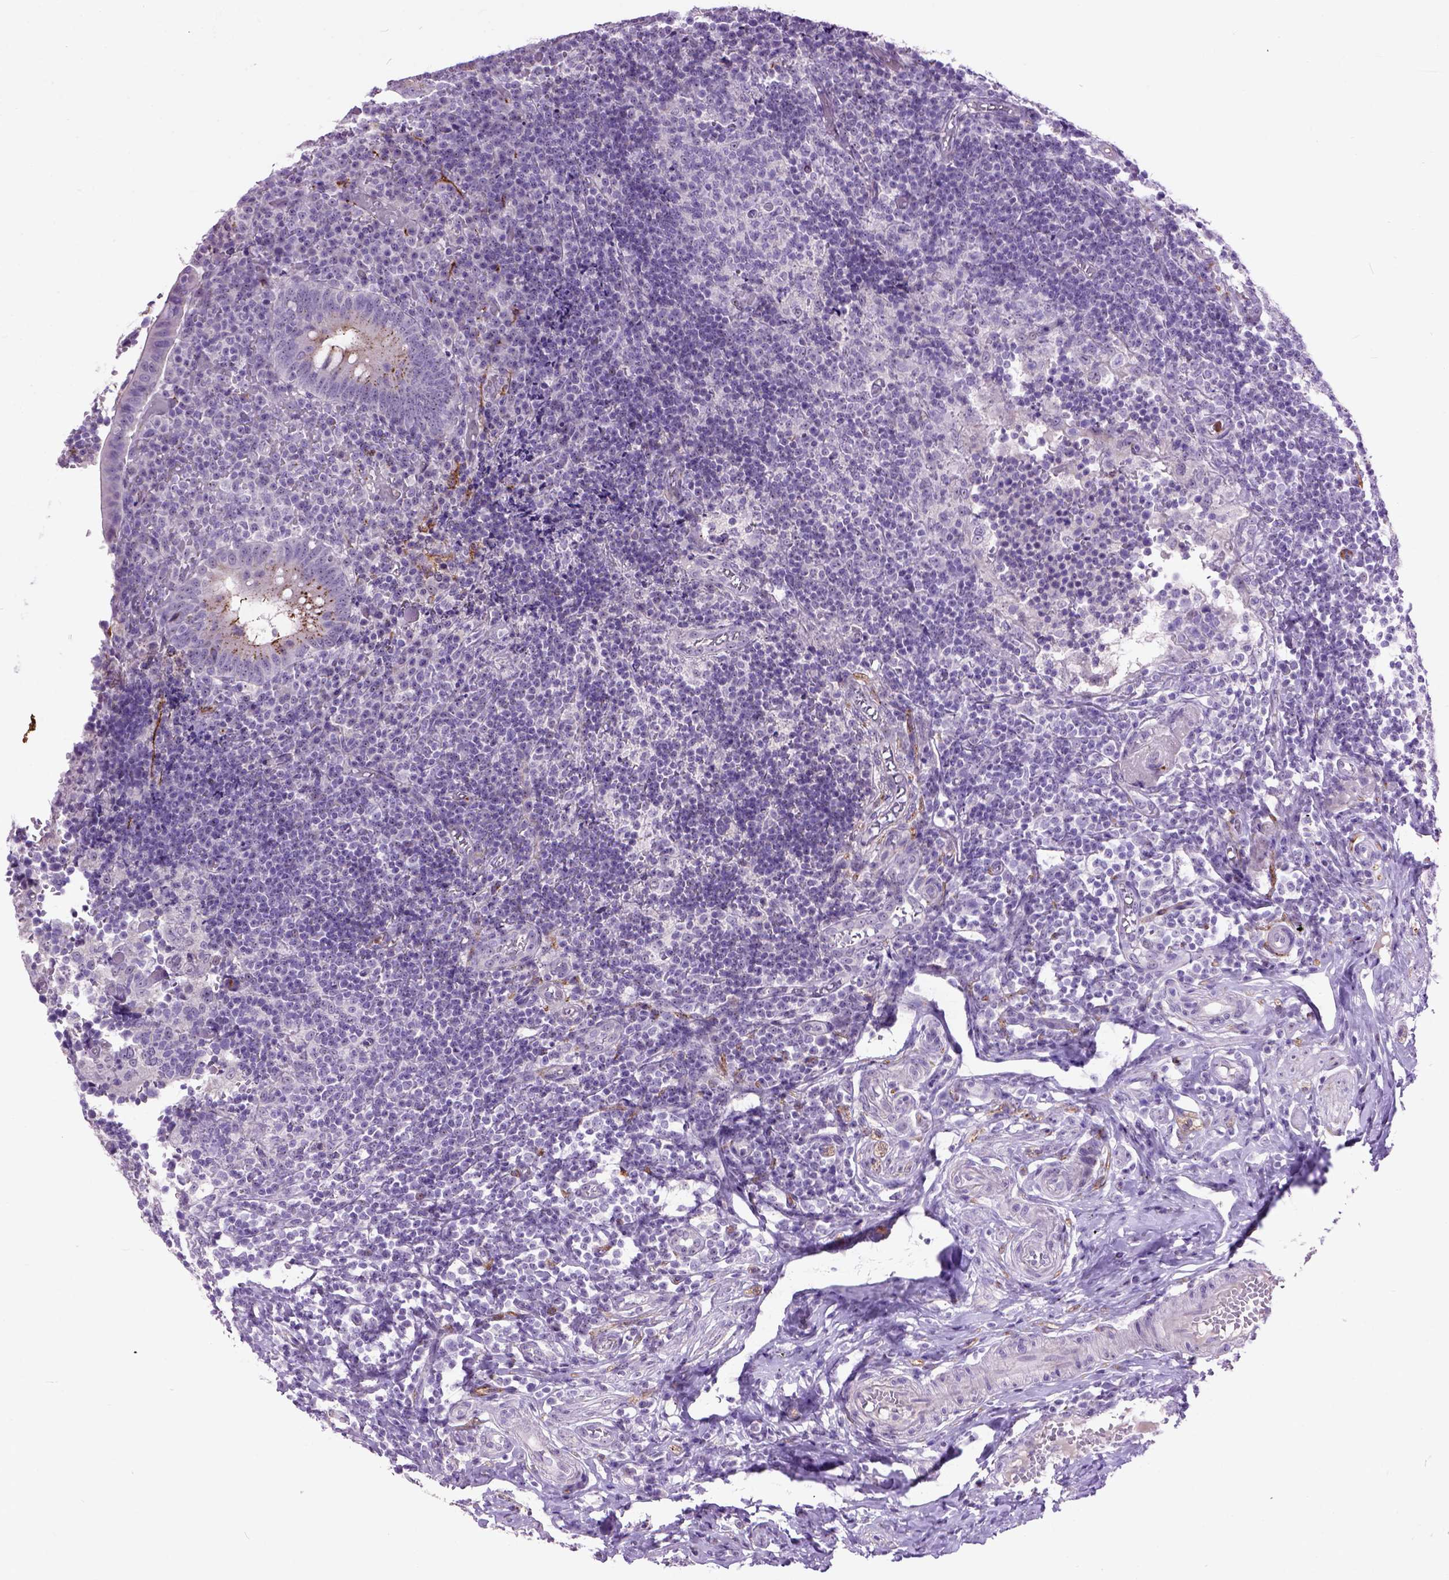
{"staining": {"intensity": "strong", "quantity": "<25%", "location": "cytoplasmic/membranous,nuclear"}, "tissue": "appendix", "cell_type": "Glandular cells", "image_type": "normal", "snomed": [{"axis": "morphology", "description": "Normal tissue, NOS"}, {"axis": "topography", "description": "Appendix"}], "caption": "Appendix stained with a brown dye displays strong cytoplasmic/membranous,nuclear positive expression in approximately <25% of glandular cells.", "gene": "MAPT", "patient": {"sex": "male", "age": 18}}